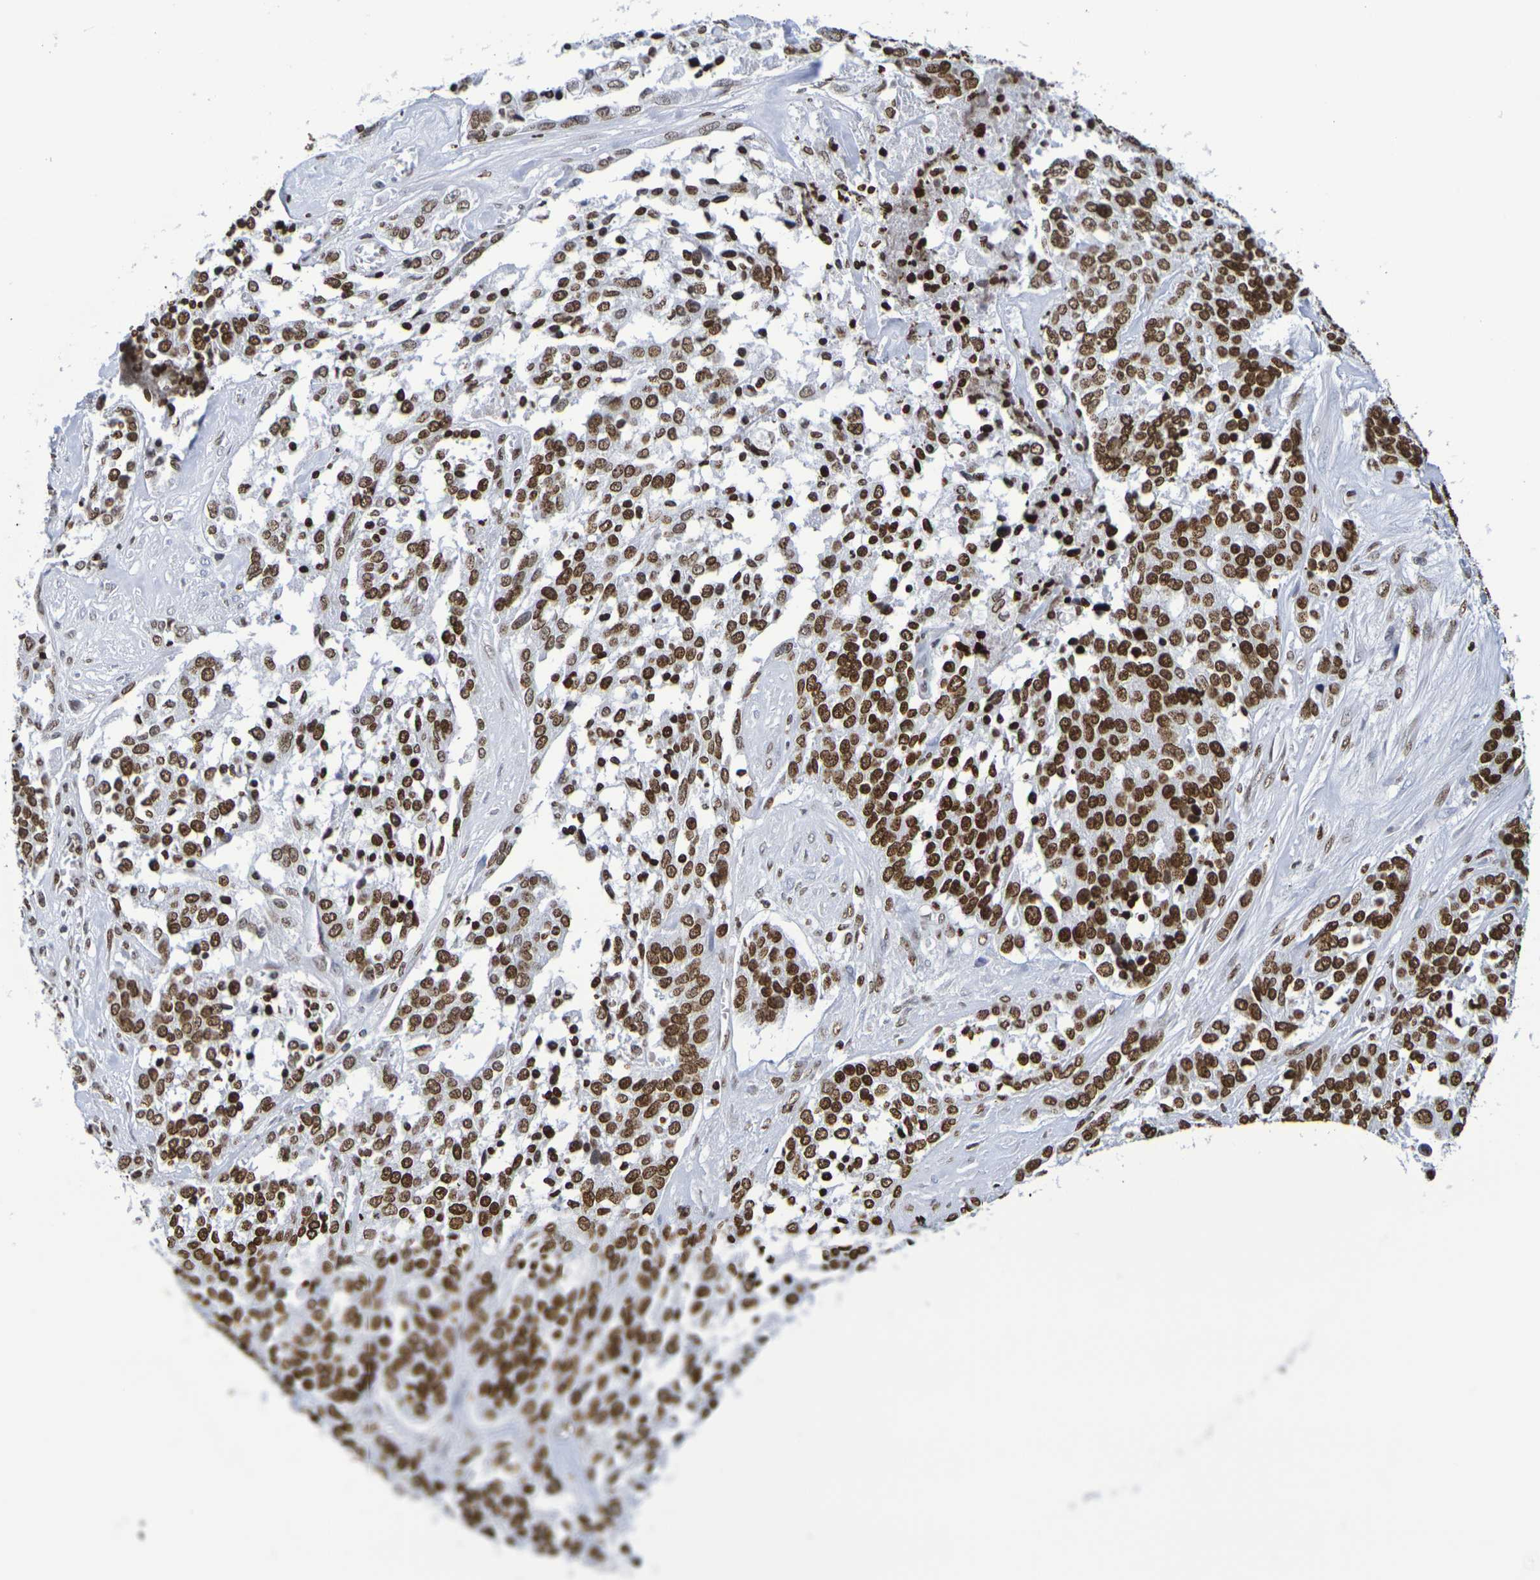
{"staining": {"intensity": "strong", "quantity": ">75%", "location": "nuclear"}, "tissue": "ovarian cancer", "cell_type": "Tumor cells", "image_type": "cancer", "snomed": [{"axis": "morphology", "description": "Cystadenocarcinoma, serous, NOS"}, {"axis": "topography", "description": "Ovary"}], "caption": "Protein positivity by immunohistochemistry (IHC) displays strong nuclear expression in approximately >75% of tumor cells in ovarian cancer (serous cystadenocarcinoma).", "gene": "H1-5", "patient": {"sex": "female", "age": 44}}